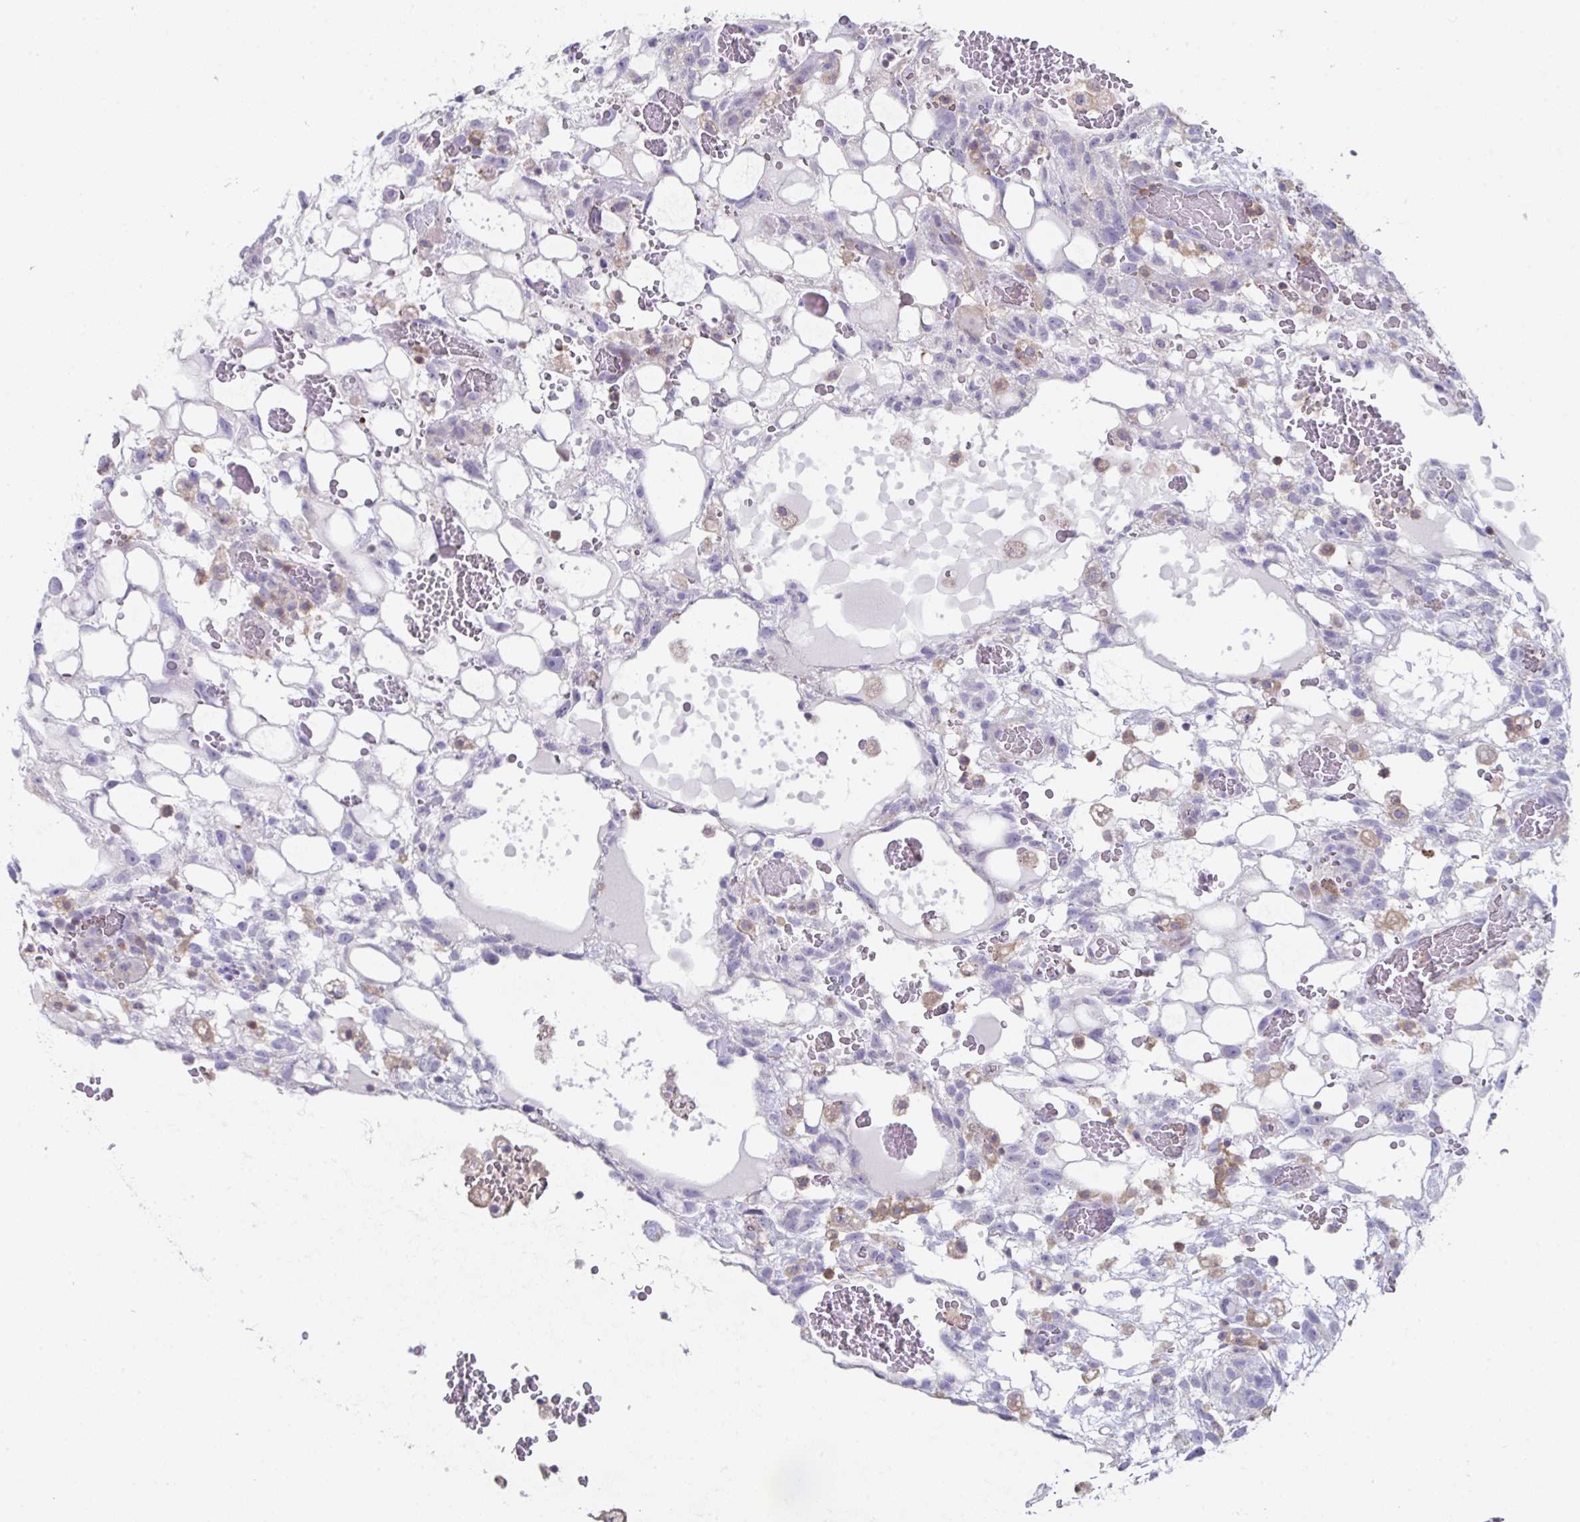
{"staining": {"intensity": "negative", "quantity": "none", "location": "none"}, "tissue": "testis cancer", "cell_type": "Tumor cells", "image_type": "cancer", "snomed": [{"axis": "morphology", "description": "Normal tissue, NOS"}, {"axis": "morphology", "description": "Carcinoma, Embryonal, NOS"}, {"axis": "topography", "description": "Testis"}], "caption": "Immunohistochemical staining of testis cancer demonstrates no significant expression in tumor cells.", "gene": "DISP2", "patient": {"sex": "male", "age": 32}}